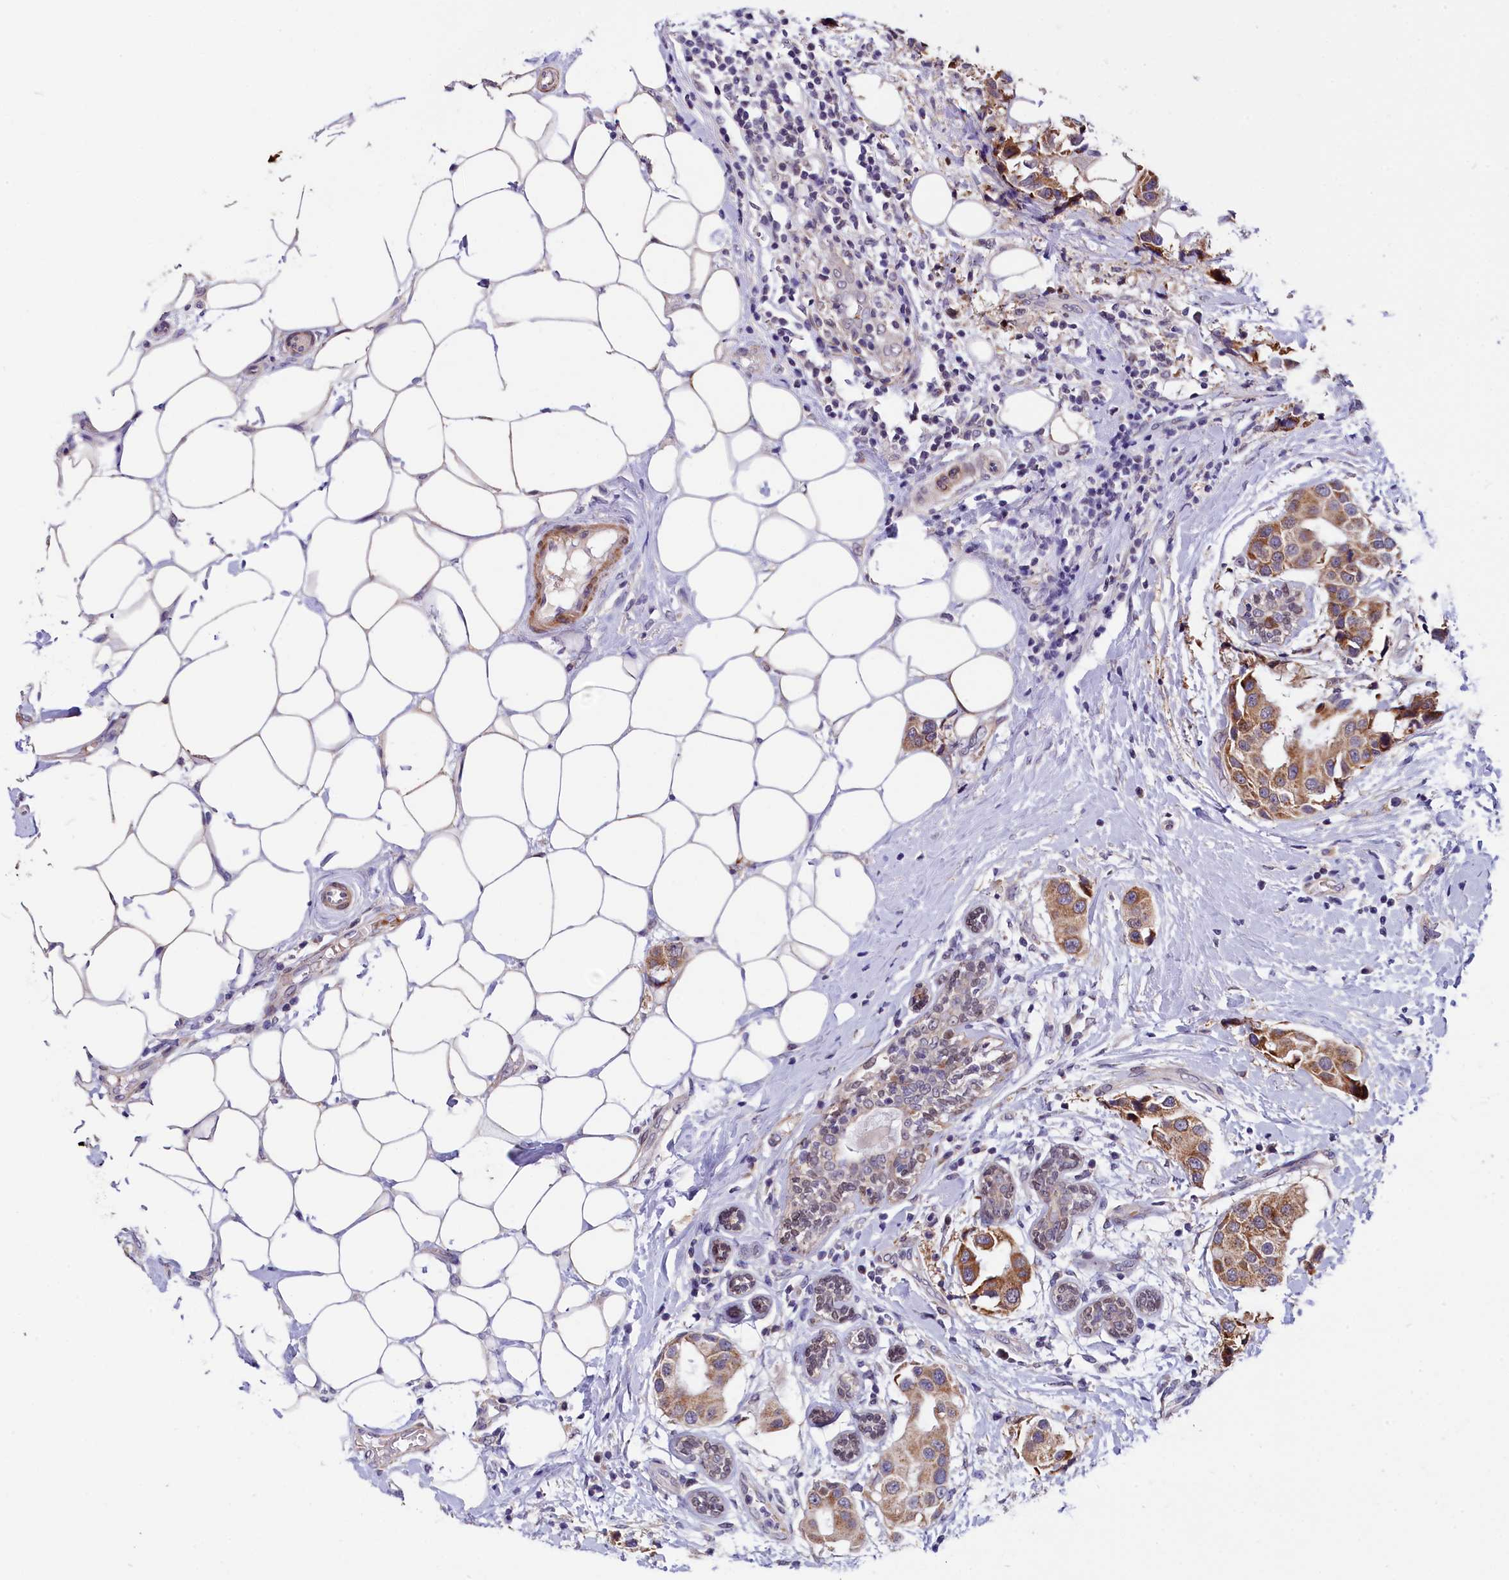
{"staining": {"intensity": "moderate", "quantity": ">75%", "location": "cytoplasmic/membranous"}, "tissue": "breast cancer", "cell_type": "Tumor cells", "image_type": "cancer", "snomed": [{"axis": "morphology", "description": "Normal tissue, NOS"}, {"axis": "morphology", "description": "Duct carcinoma"}, {"axis": "topography", "description": "Breast"}], "caption": "Protein staining of breast cancer tissue displays moderate cytoplasmic/membranous expression in approximately >75% of tumor cells.", "gene": "SLC39A6", "patient": {"sex": "female", "age": 39}}